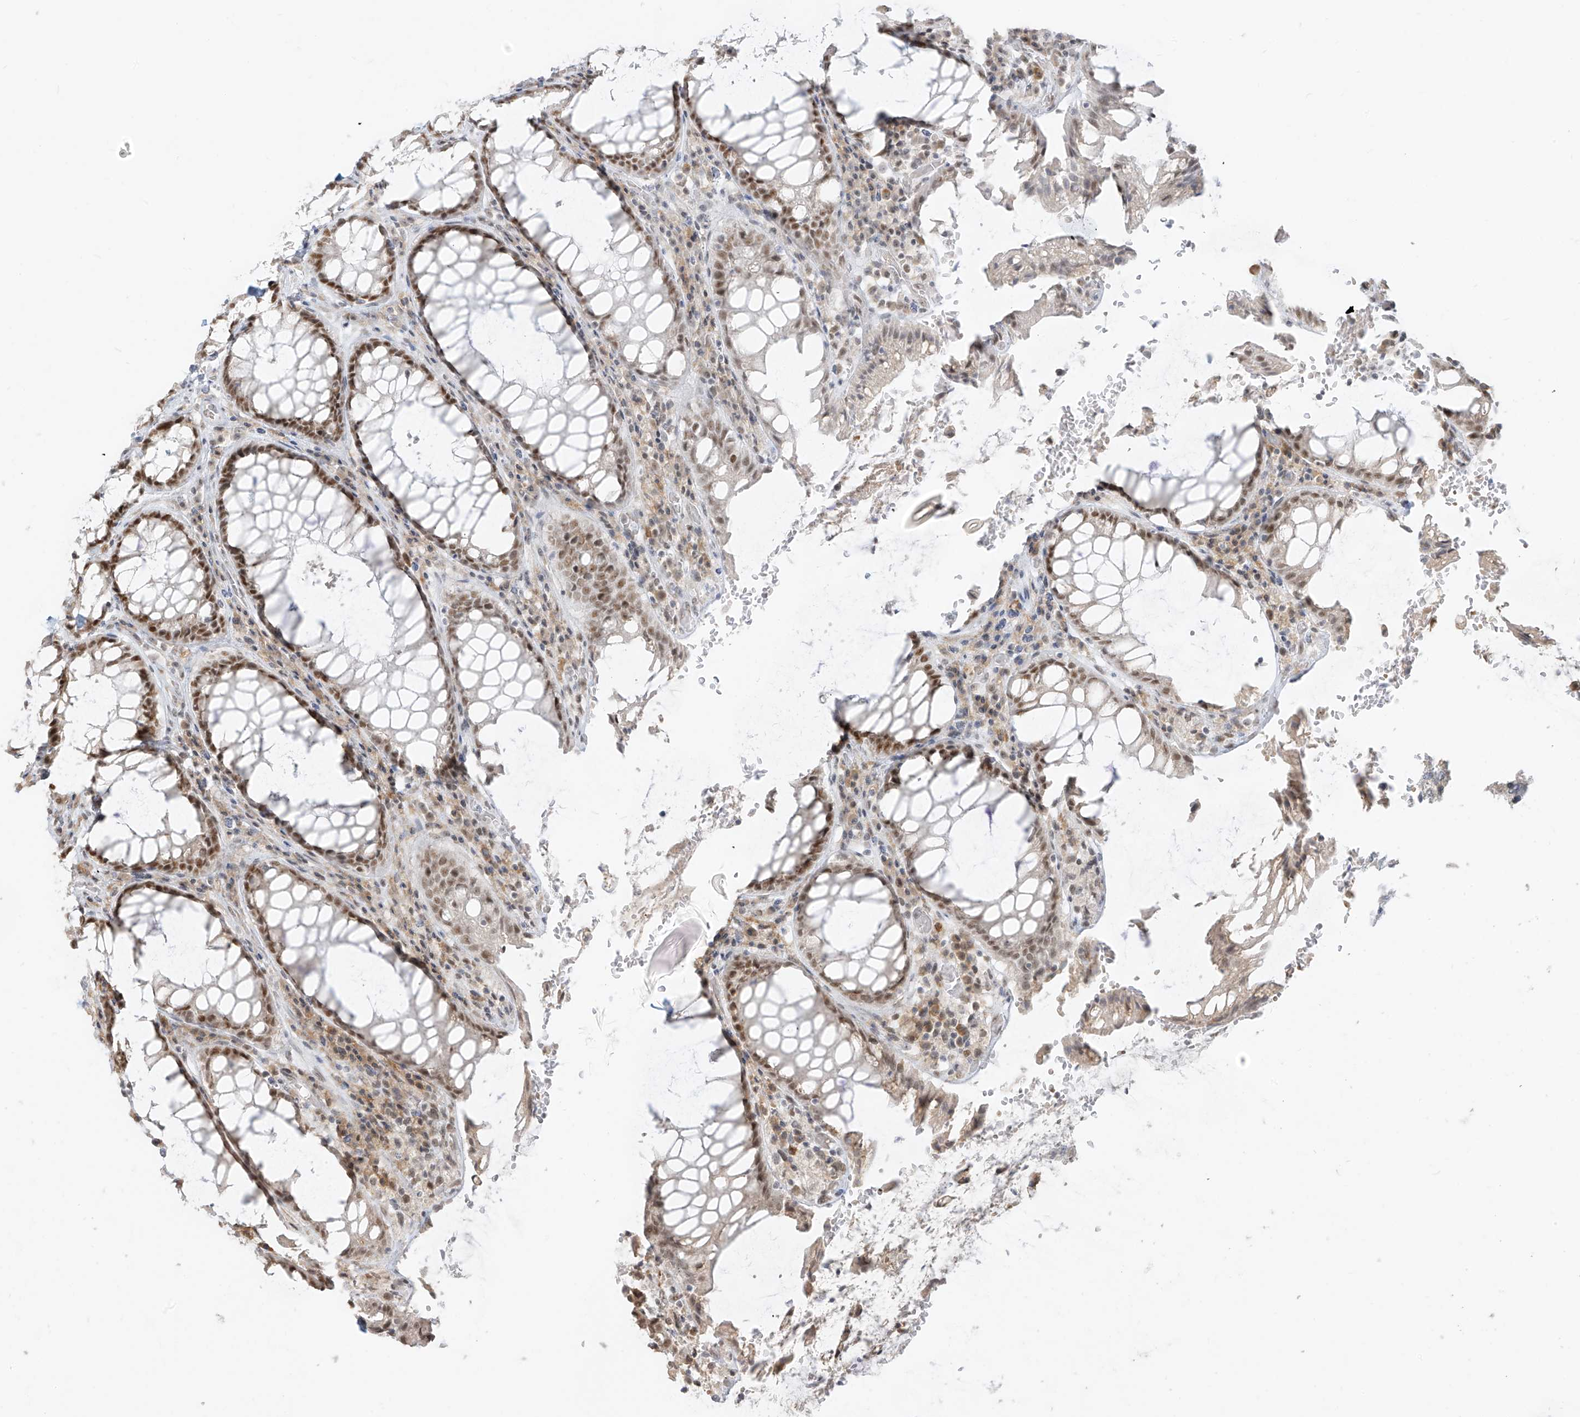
{"staining": {"intensity": "moderate", "quantity": ">75%", "location": "nuclear"}, "tissue": "rectum", "cell_type": "Glandular cells", "image_type": "normal", "snomed": [{"axis": "morphology", "description": "Normal tissue, NOS"}, {"axis": "topography", "description": "Rectum"}], "caption": "DAB immunohistochemical staining of benign rectum reveals moderate nuclear protein staining in approximately >75% of glandular cells.", "gene": "ZMYM2", "patient": {"sex": "male", "age": 64}}